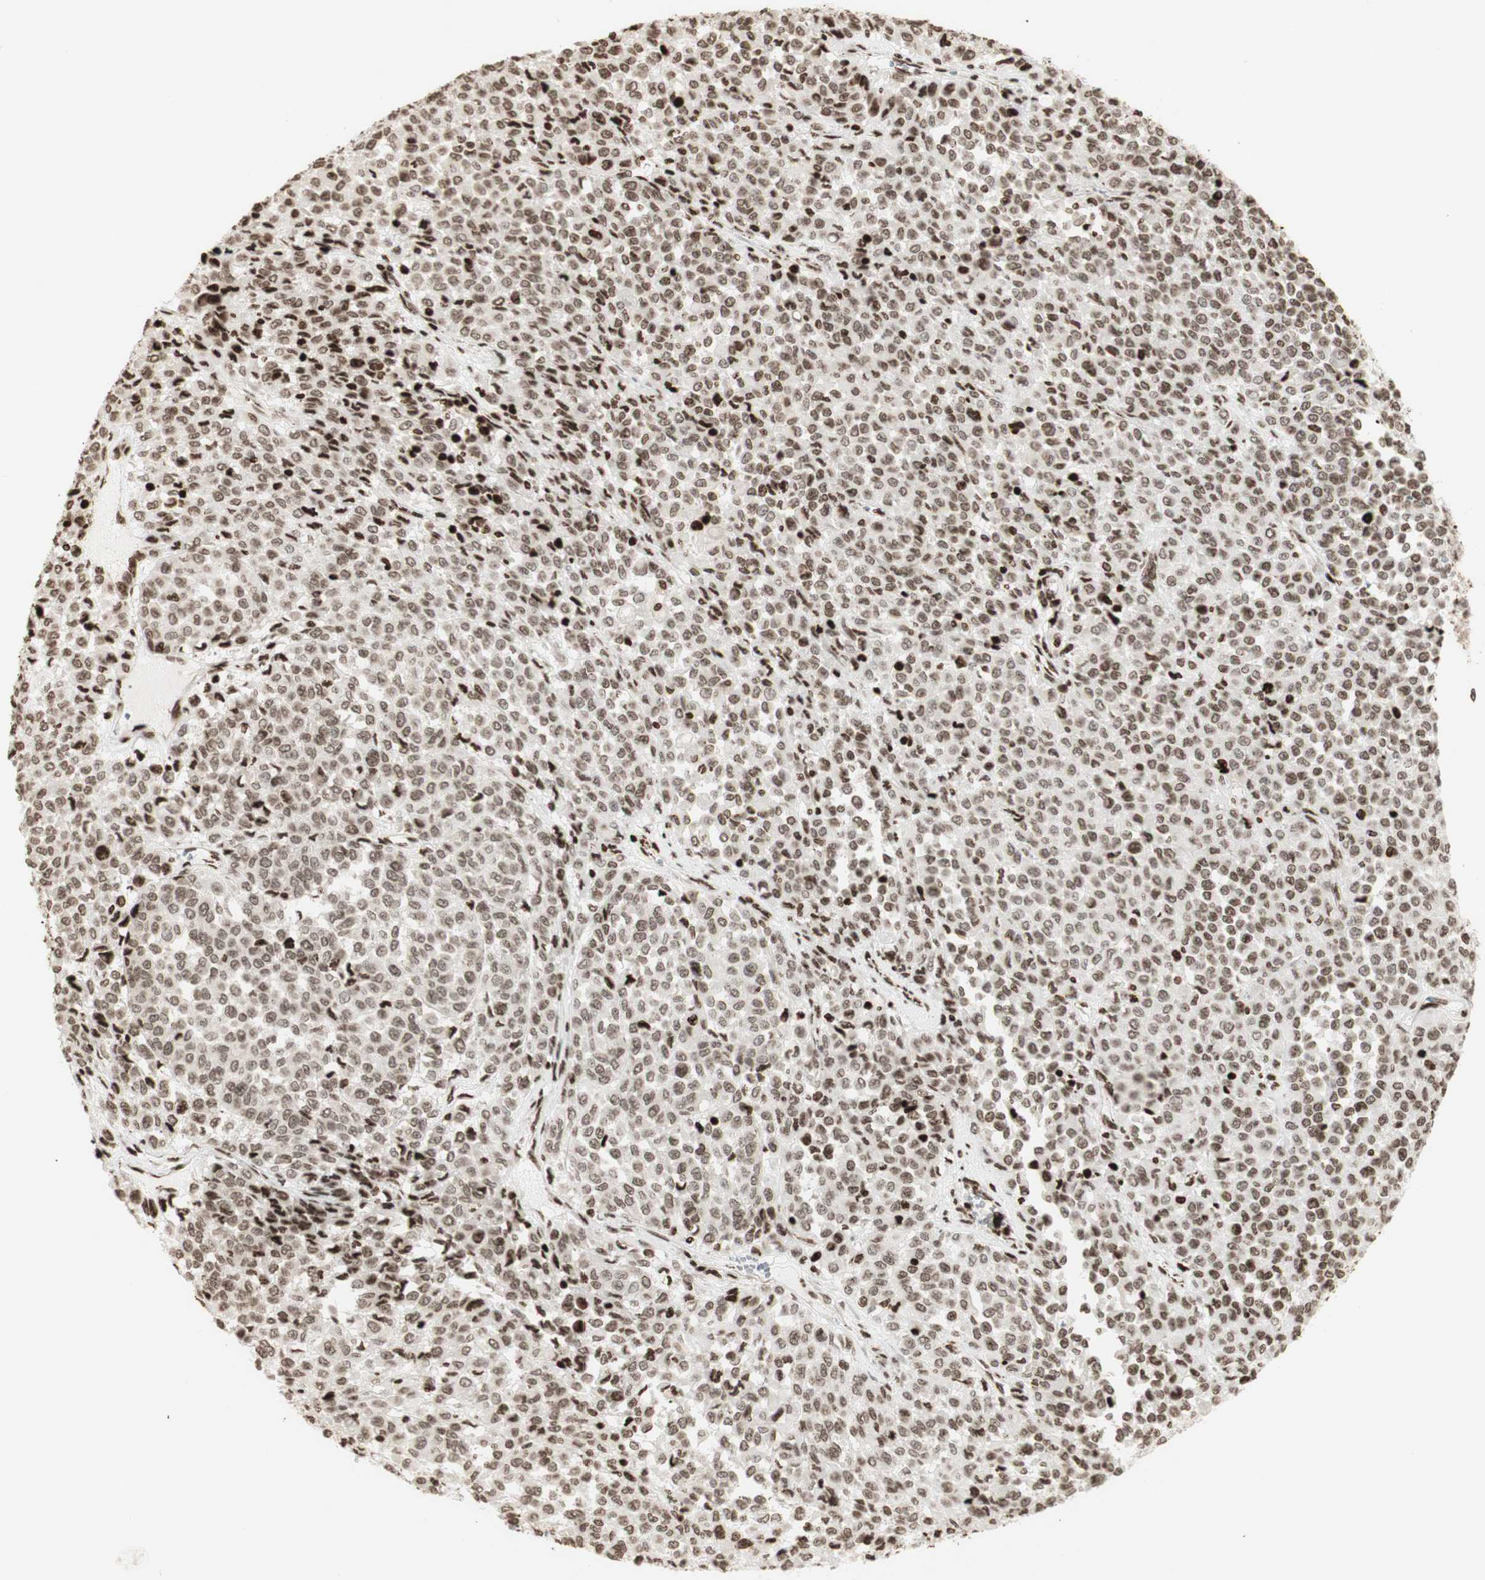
{"staining": {"intensity": "moderate", "quantity": ">75%", "location": "nuclear"}, "tissue": "melanoma", "cell_type": "Tumor cells", "image_type": "cancer", "snomed": [{"axis": "morphology", "description": "Malignant melanoma, Metastatic site"}, {"axis": "topography", "description": "Pancreas"}], "caption": "An immunohistochemistry histopathology image of neoplastic tissue is shown. Protein staining in brown highlights moderate nuclear positivity in malignant melanoma (metastatic site) within tumor cells.", "gene": "NCAPD2", "patient": {"sex": "female", "age": 30}}